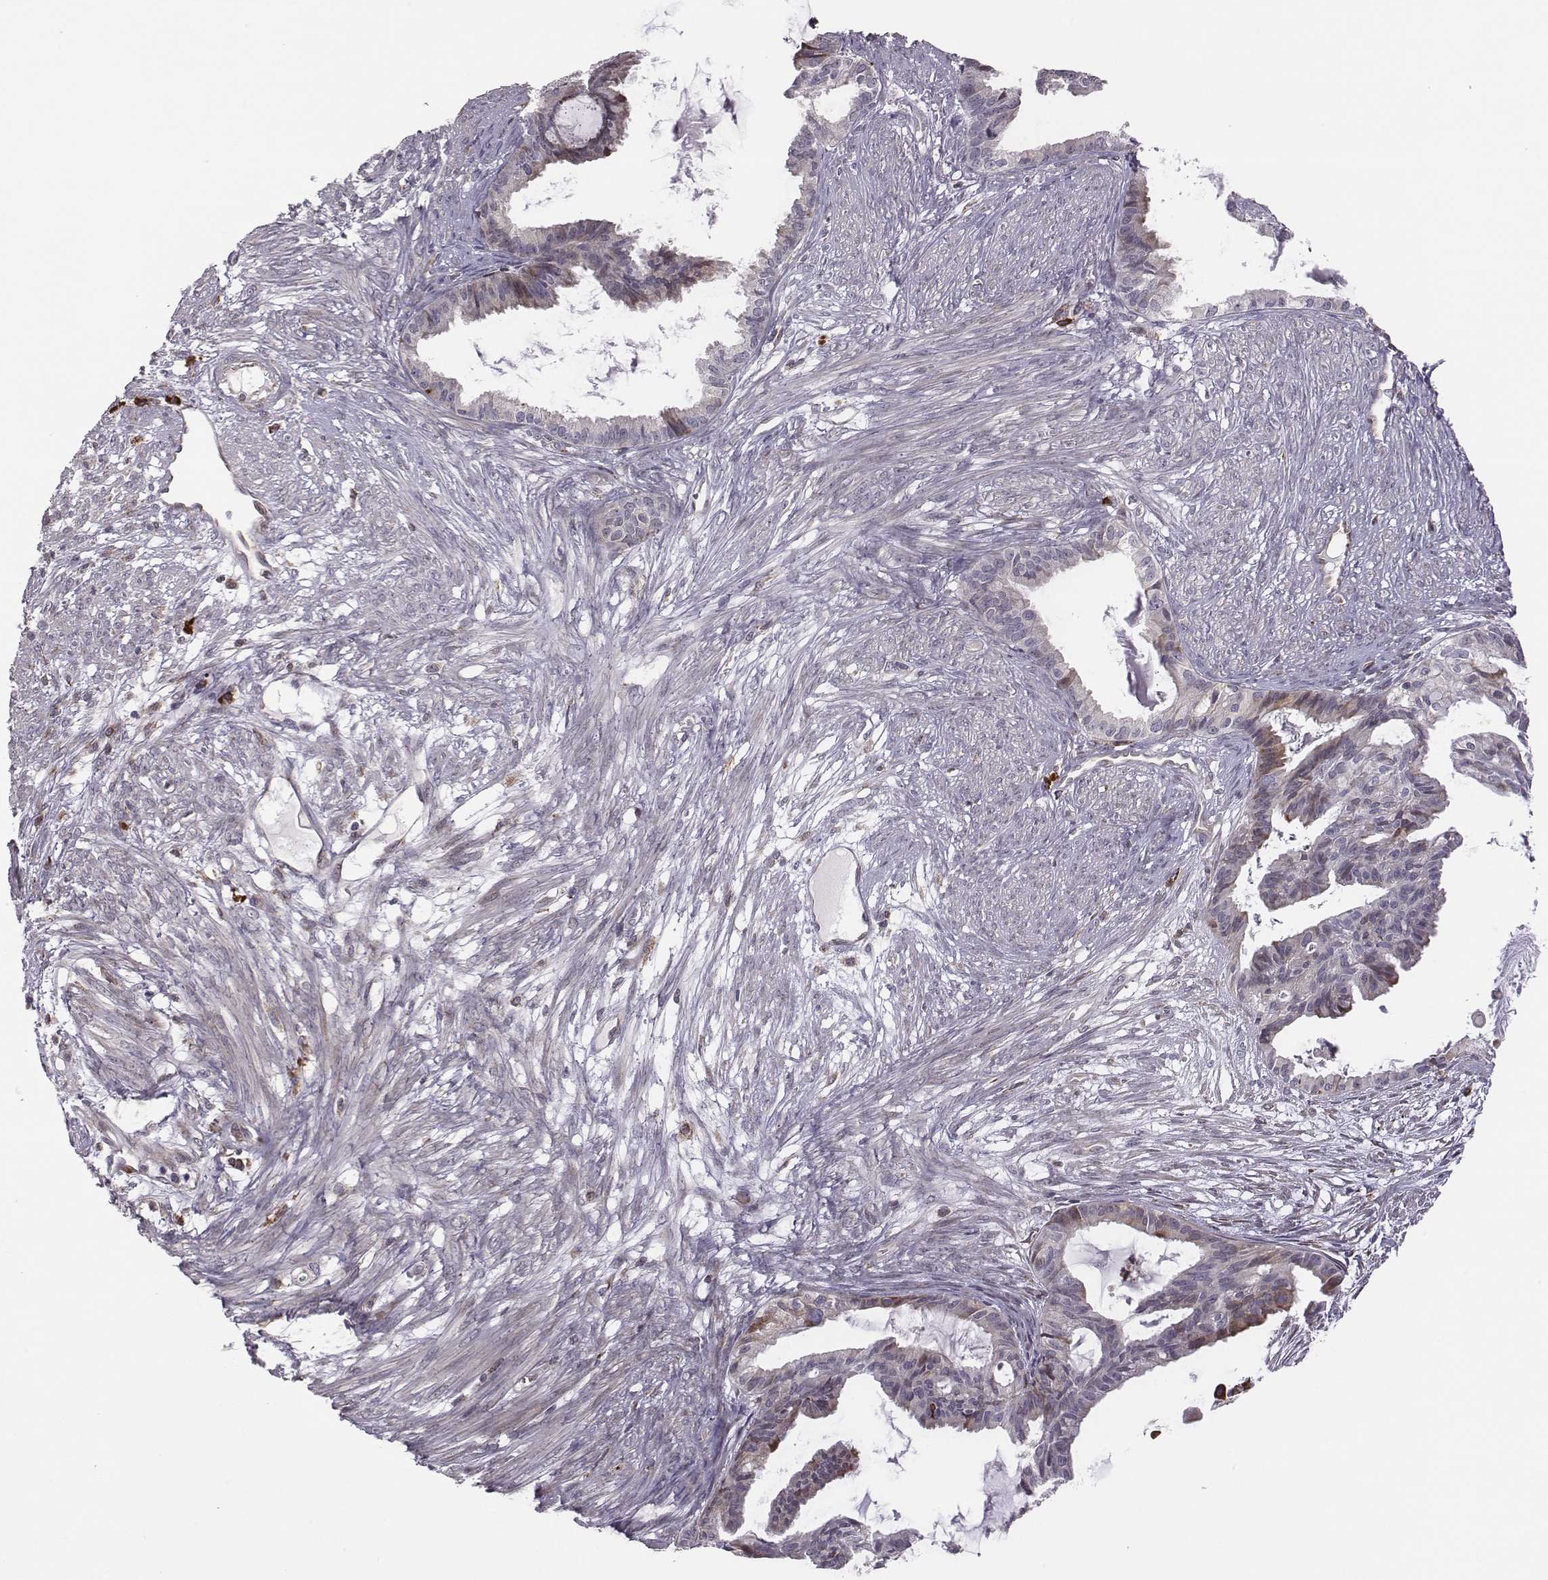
{"staining": {"intensity": "moderate", "quantity": "<25%", "location": "cytoplasmic/membranous"}, "tissue": "endometrial cancer", "cell_type": "Tumor cells", "image_type": "cancer", "snomed": [{"axis": "morphology", "description": "Adenocarcinoma, NOS"}, {"axis": "topography", "description": "Endometrium"}], "caption": "This micrograph demonstrates adenocarcinoma (endometrial) stained with immunohistochemistry (IHC) to label a protein in brown. The cytoplasmic/membranous of tumor cells show moderate positivity for the protein. Nuclei are counter-stained blue.", "gene": "SELENOI", "patient": {"sex": "female", "age": 86}}